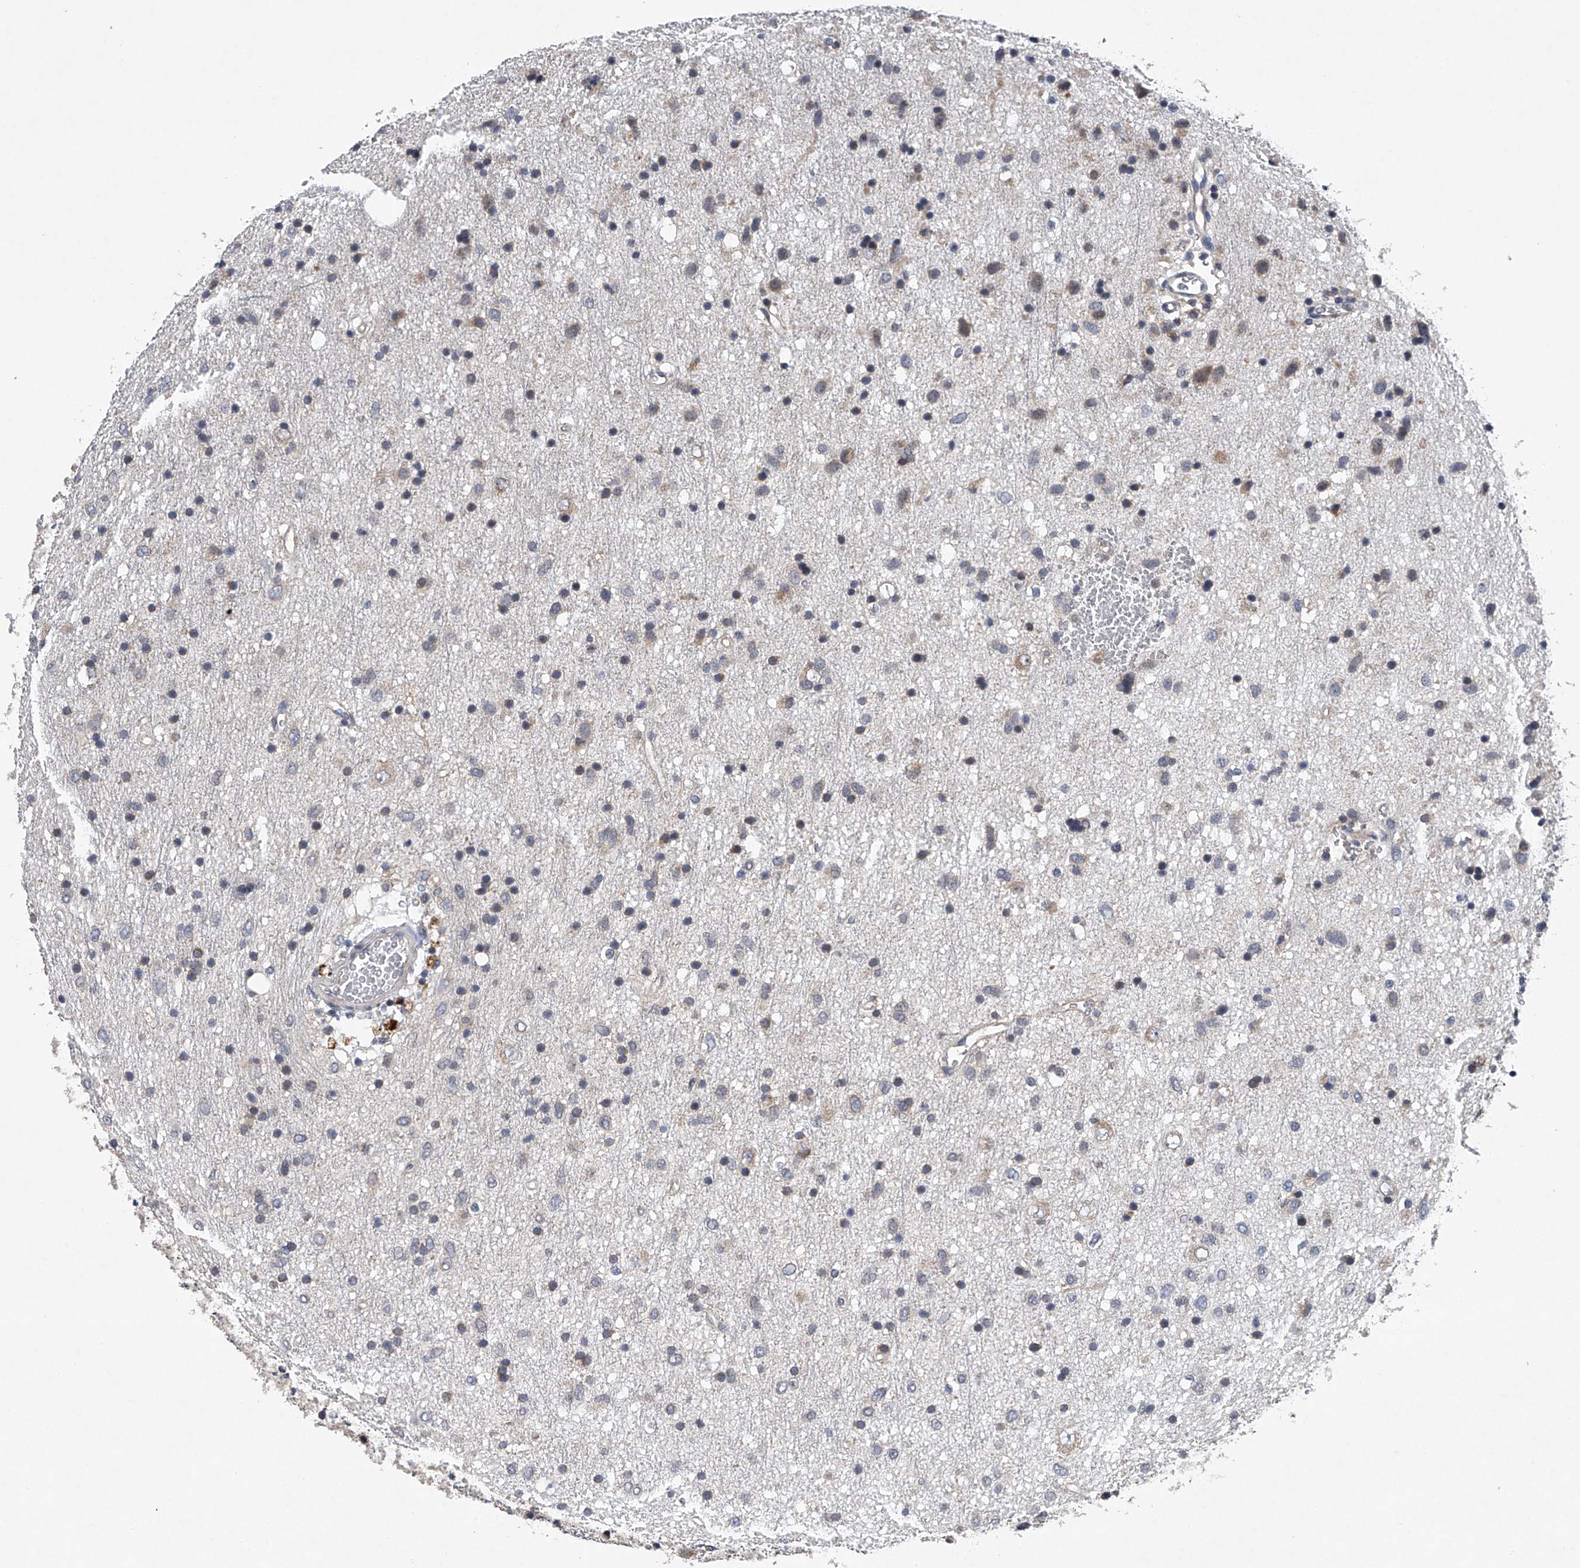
{"staining": {"intensity": "weak", "quantity": "<25%", "location": "cytoplasmic/membranous"}, "tissue": "glioma", "cell_type": "Tumor cells", "image_type": "cancer", "snomed": [{"axis": "morphology", "description": "Glioma, malignant, Low grade"}, {"axis": "topography", "description": "Brain"}], "caption": "Immunohistochemistry micrograph of neoplastic tissue: human glioma stained with DAB (3,3'-diaminobenzidine) reveals no significant protein positivity in tumor cells. (Brightfield microscopy of DAB (3,3'-diaminobenzidine) immunohistochemistry (IHC) at high magnification).", "gene": "RNF5", "patient": {"sex": "male", "age": 77}}